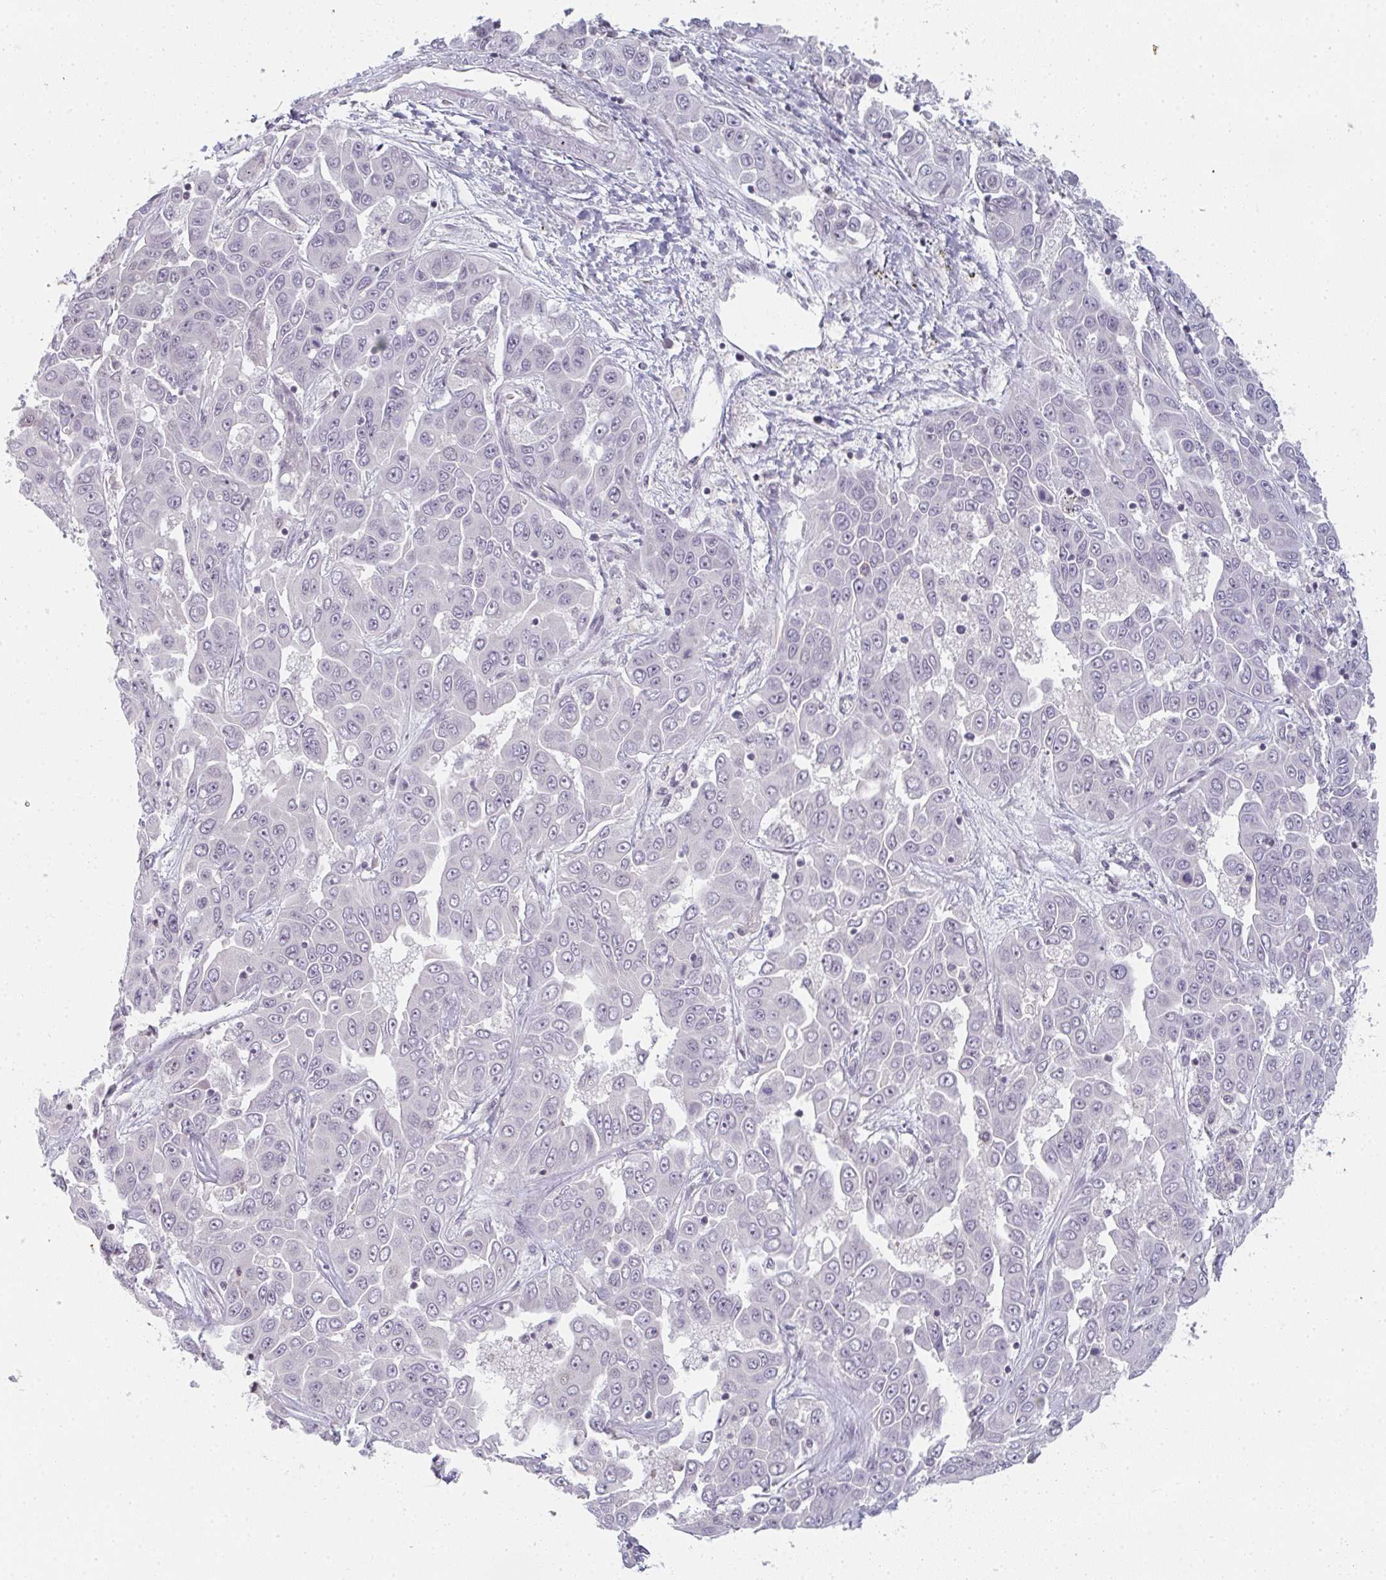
{"staining": {"intensity": "negative", "quantity": "none", "location": "none"}, "tissue": "liver cancer", "cell_type": "Tumor cells", "image_type": "cancer", "snomed": [{"axis": "morphology", "description": "Cholangiocarcinoma"}, {"axis": "topography", "description": "Liver"}], "caption": "The immunohistochemistry histopathology image has no significant positivity in tumor cells of liver cancer tissue. (DAB immunohistochemistry (IHC), high magnification).", "gene": "RBBP6", "patient": {"sex": "female", "age": 52}}